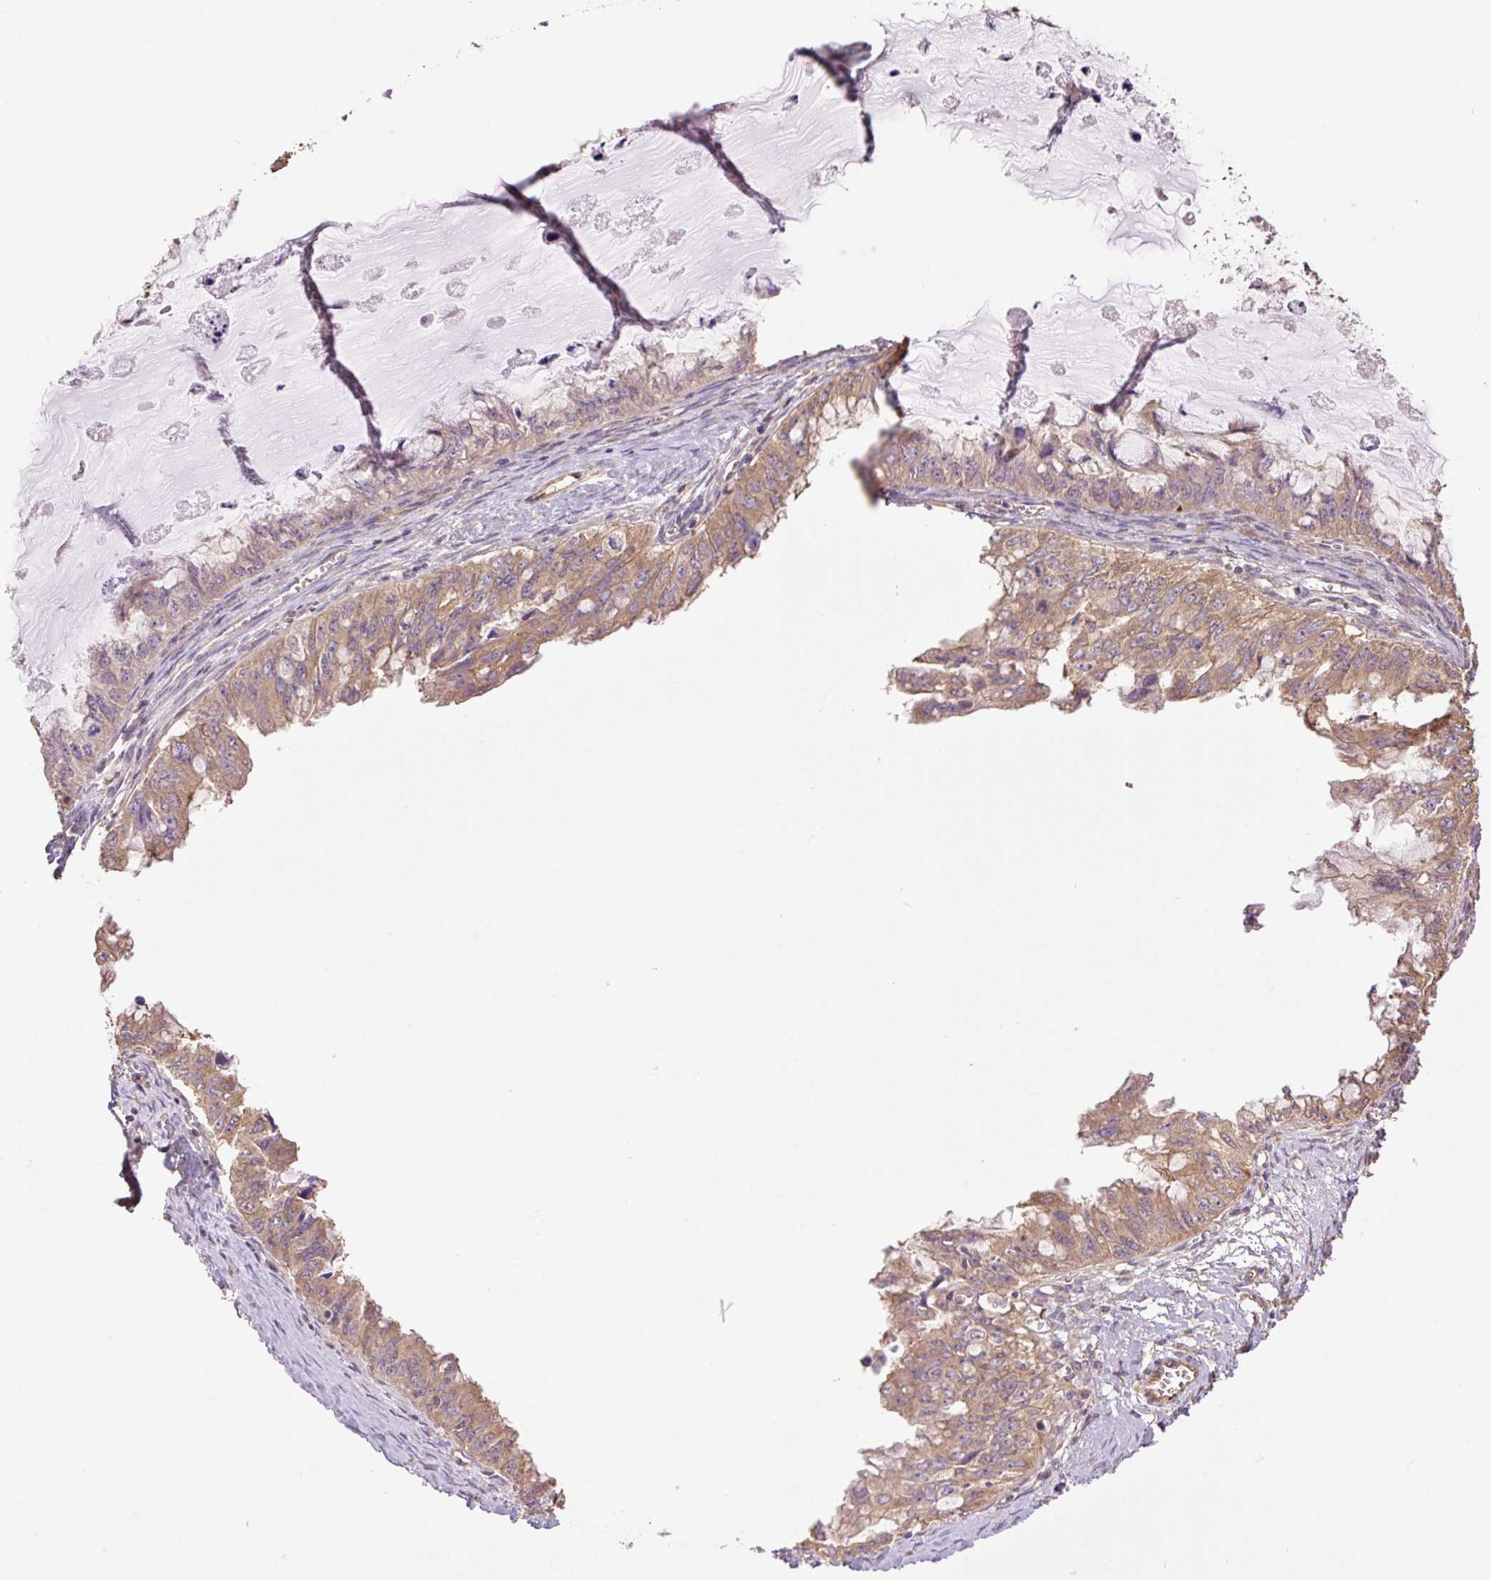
{"staining": {"intensity": "moderate", "quantity": ">75%", "location": "cytoplasmic/membranous"}, "tissue": "ovarian cancer", "cell_type": "Tumor cells", "image_type": "cancer", "snomed": [{"axis": "morphology", "description": "Cystadenocarcinoma, mucinous, NOS"}, {"axis": "topography", "description": "Ovary"}], "caption": "Protein analysis of ovarian cancer tissue exhibits moderate cytoplasmic/membranous positivity in approximately >75% of tumor cells. (Brightfield microscopy of DAB IHC at high magnification).", "gene": "DESI1", "patient": {"sex": "female", "age": 72}}